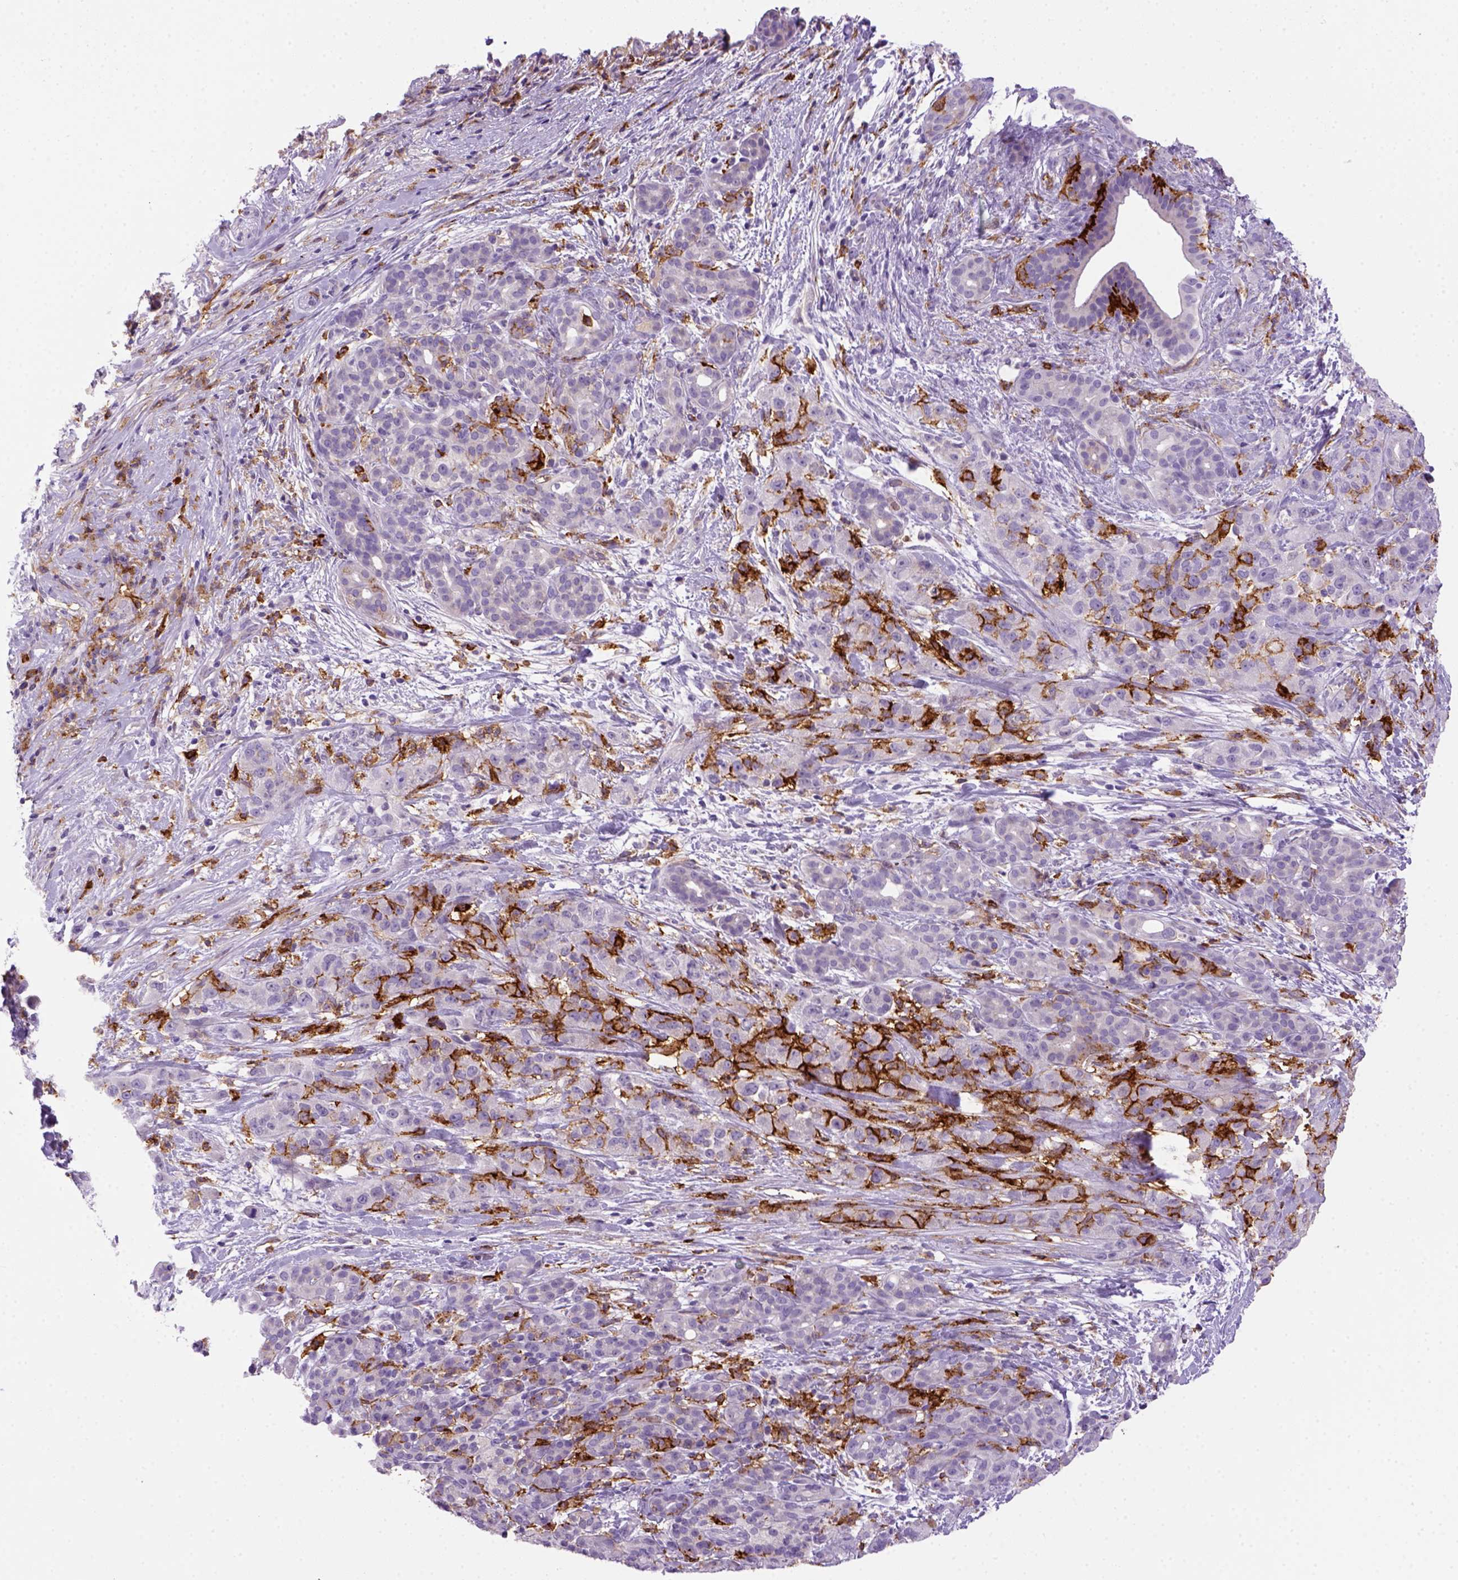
{"staining": {"intensity": "negative", "quantity": "none", "location": "none"}, "tissue": "pancreatic cancer", "cell_type": "Tumor cells", "image_type": "cancer", "snomed": [{"axis": "morphology", "description": "Adenocarcinoma, NOS"}, {"axis": "topography", "description": "Pancreas"}], "caption": "Tumor cells are negative for brown protein staining in pancreatic cancer.", "gene": "CD14", "patient": {"sex": "male", "age": 44}}